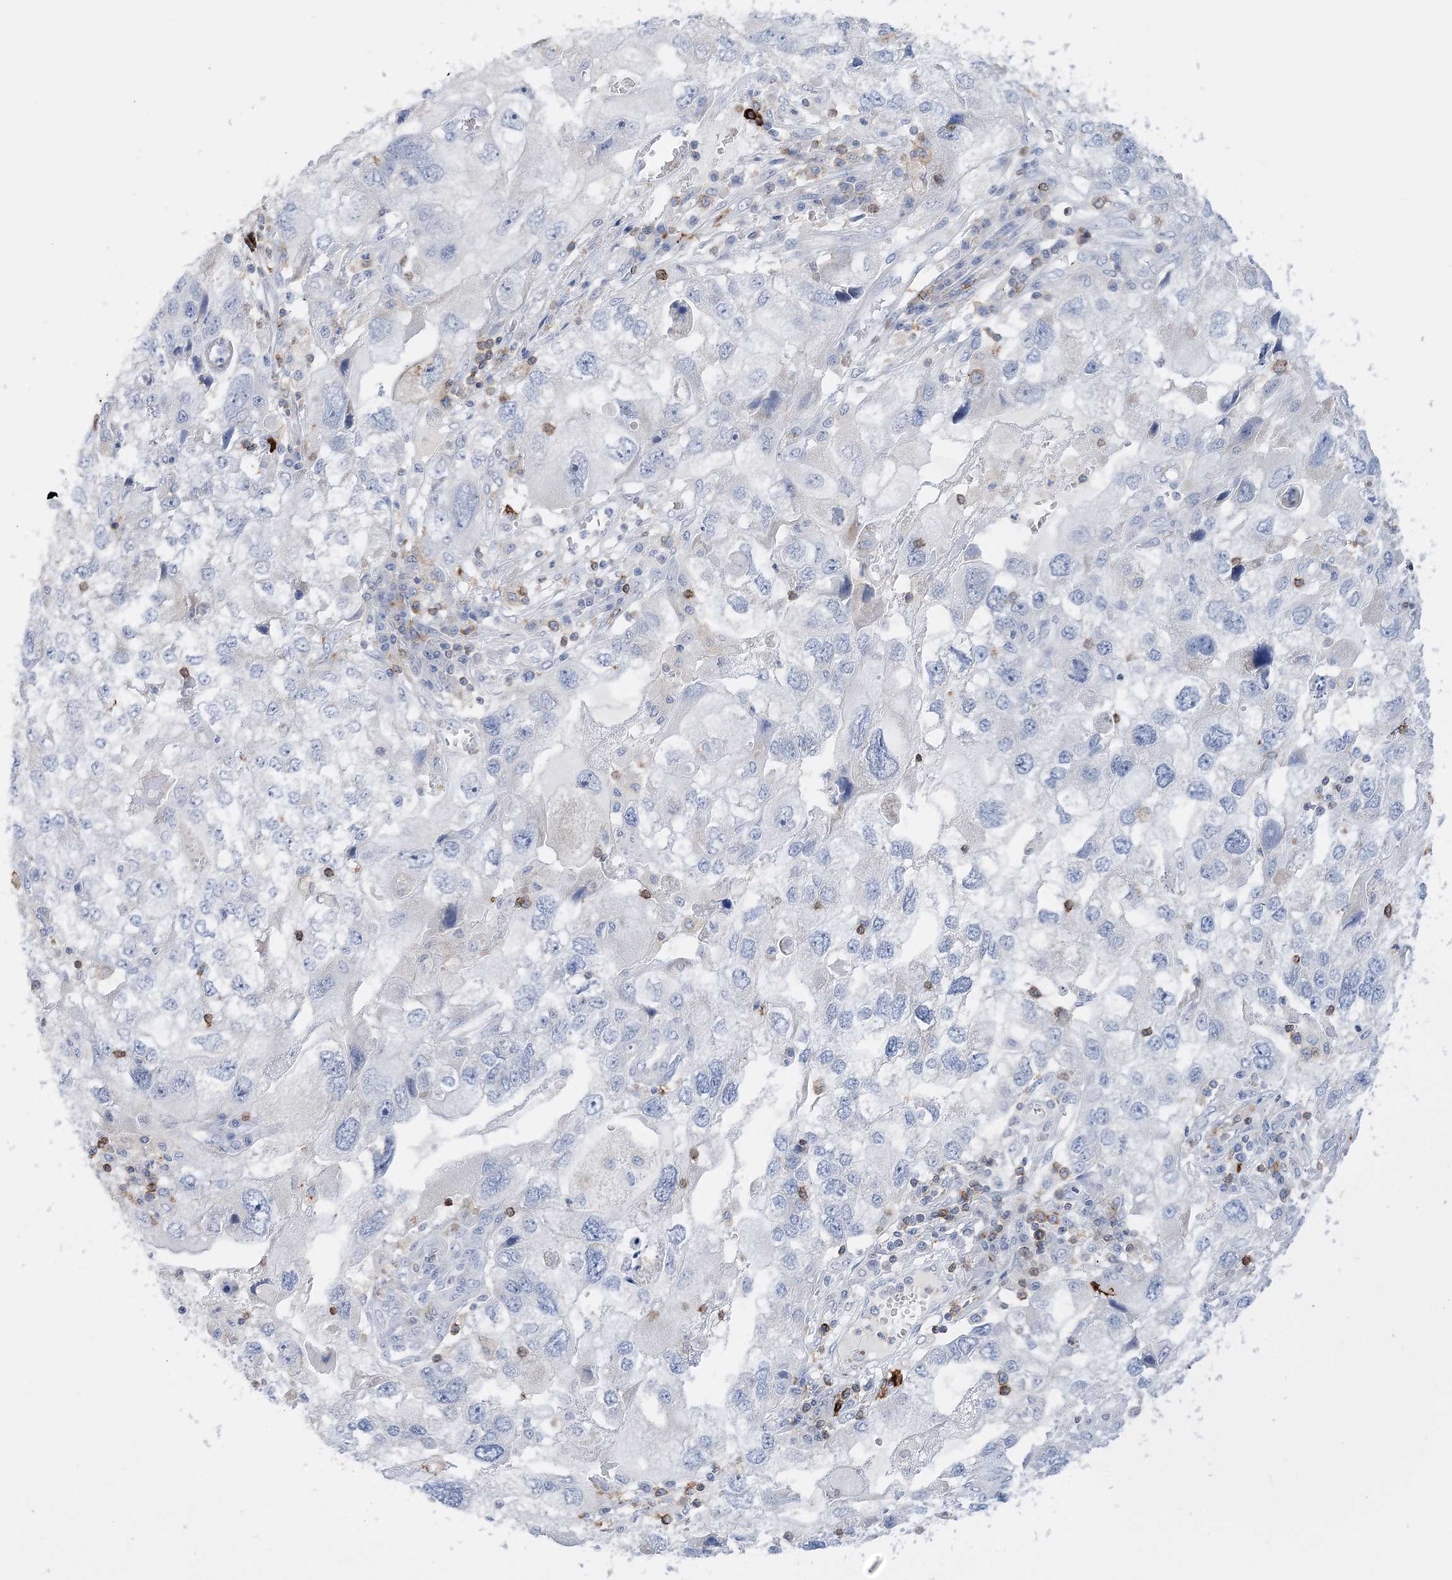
{"staining": {"intensity": "negative", "quantity": "none", "location": "none"}, "tissue": "endometrial cancer", "cell_type": "Tumor cells", "image_type": "cancer", "snomed": [{"axis": "morphology", "description": "Adenocarcinoma, NOS"}, {"axis": "topography", "description": "Endometrium"}], "caption": "This is a micrograph of IHC staining of endometrial cancer, which shows no expression in tumor cells.", "gene": "PRMT9", "patient": {"sex": "female", "age": 49}}